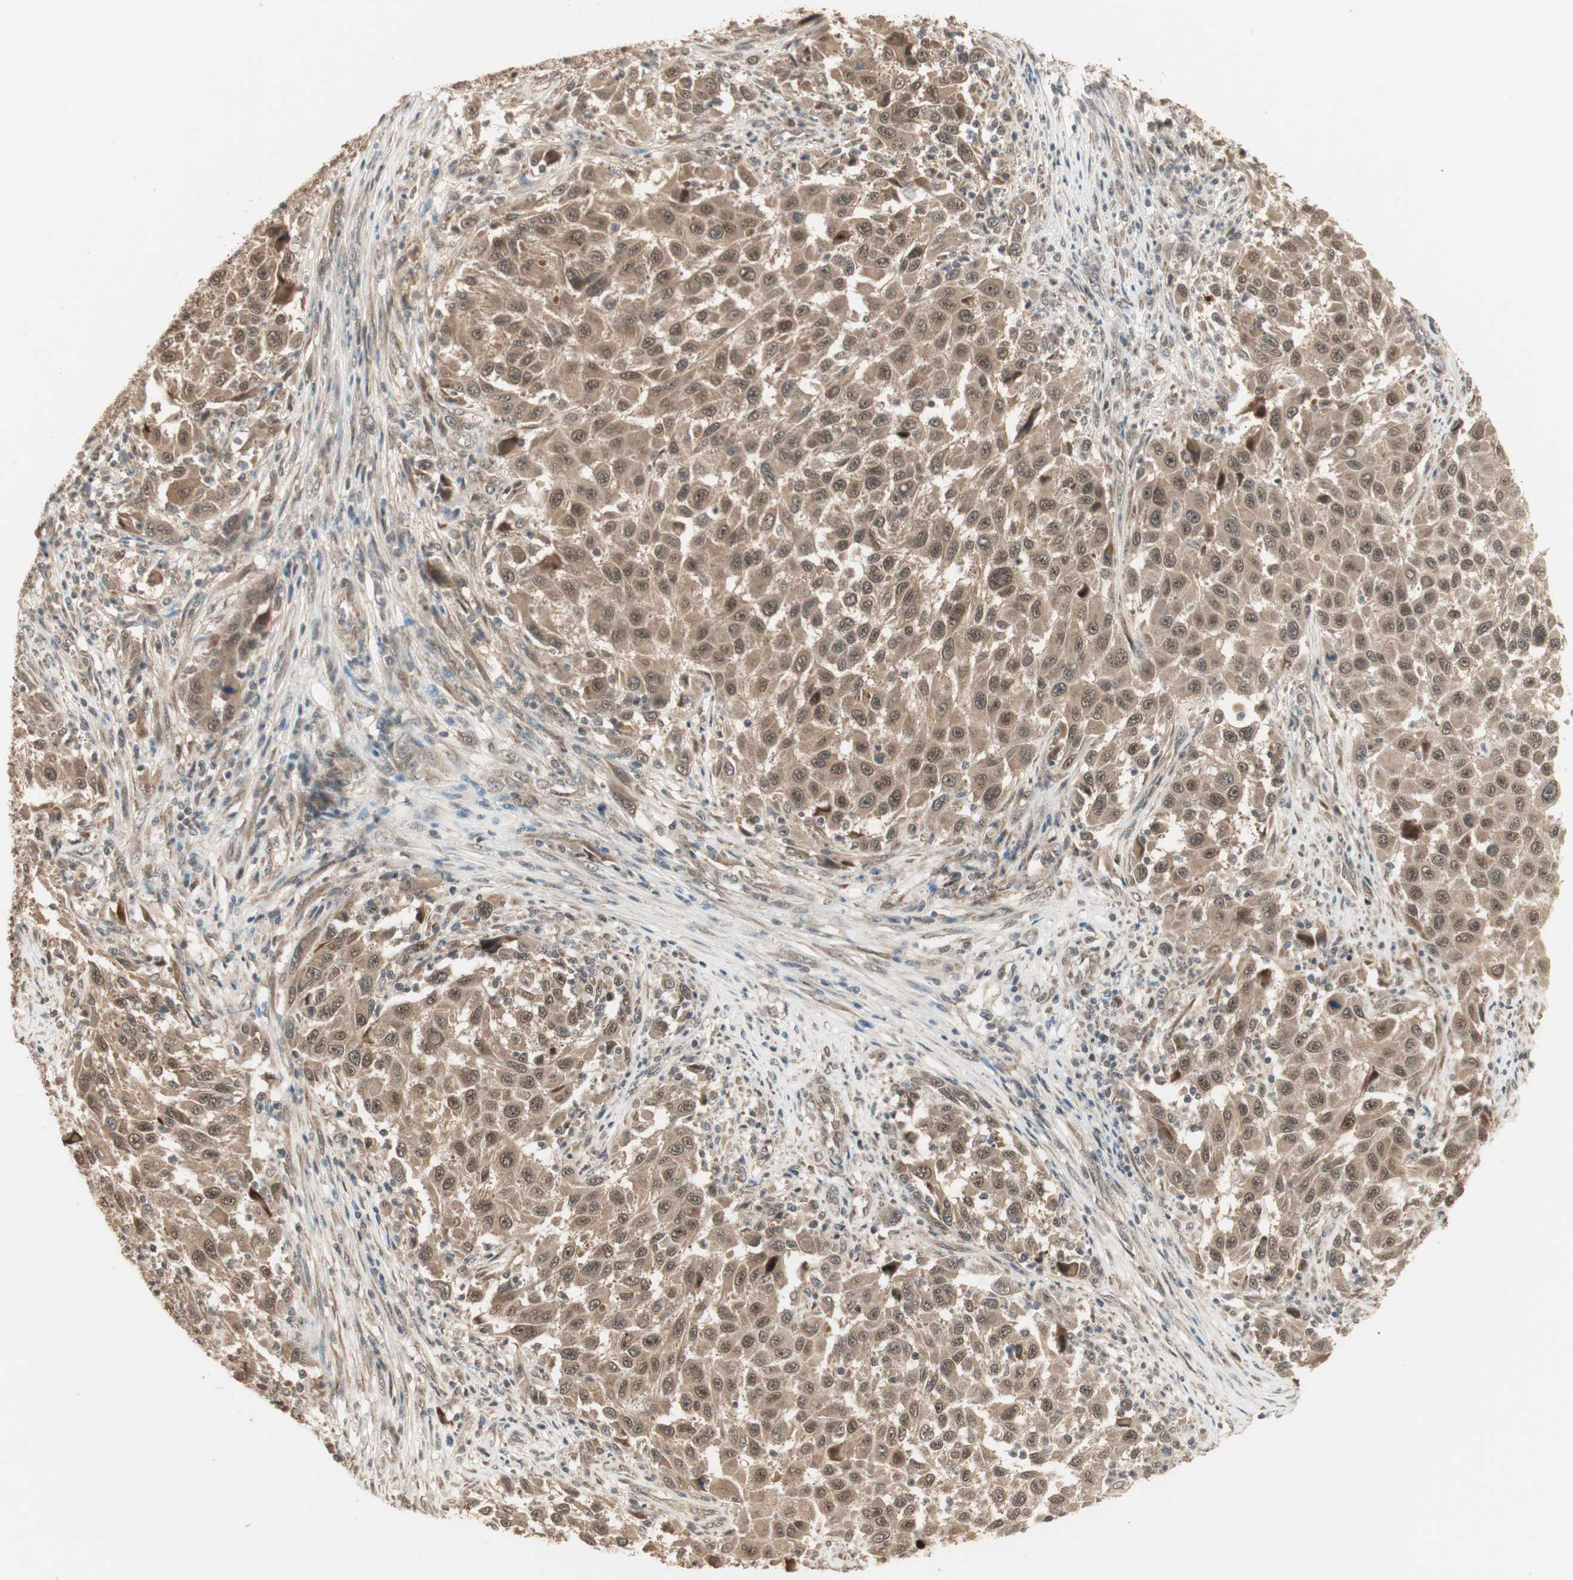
{"staining": {"intensity": "moderate", "quantity": ">75%", "location": "cytoplasmic/membranous,nuclear"}, "tissue": "melanoma", "cell_type": "Tumor cells", "image_type": "cancer", "snomed": [{"axis": "morphology", "description": "Malignant melanoma, Metastatic site"}, {"axis": "topography", "description": "Lymph node"}], "caption": "Malignant melanoma (metastatic site) tissue displays moderate cytoplasmic/membranous and nuclear positivity in approximately >75% of tumor cells, visualized by immunohistochemistry.", "gene": "ZSCAN31", "patient": {"sex": "male", "age": 61}}